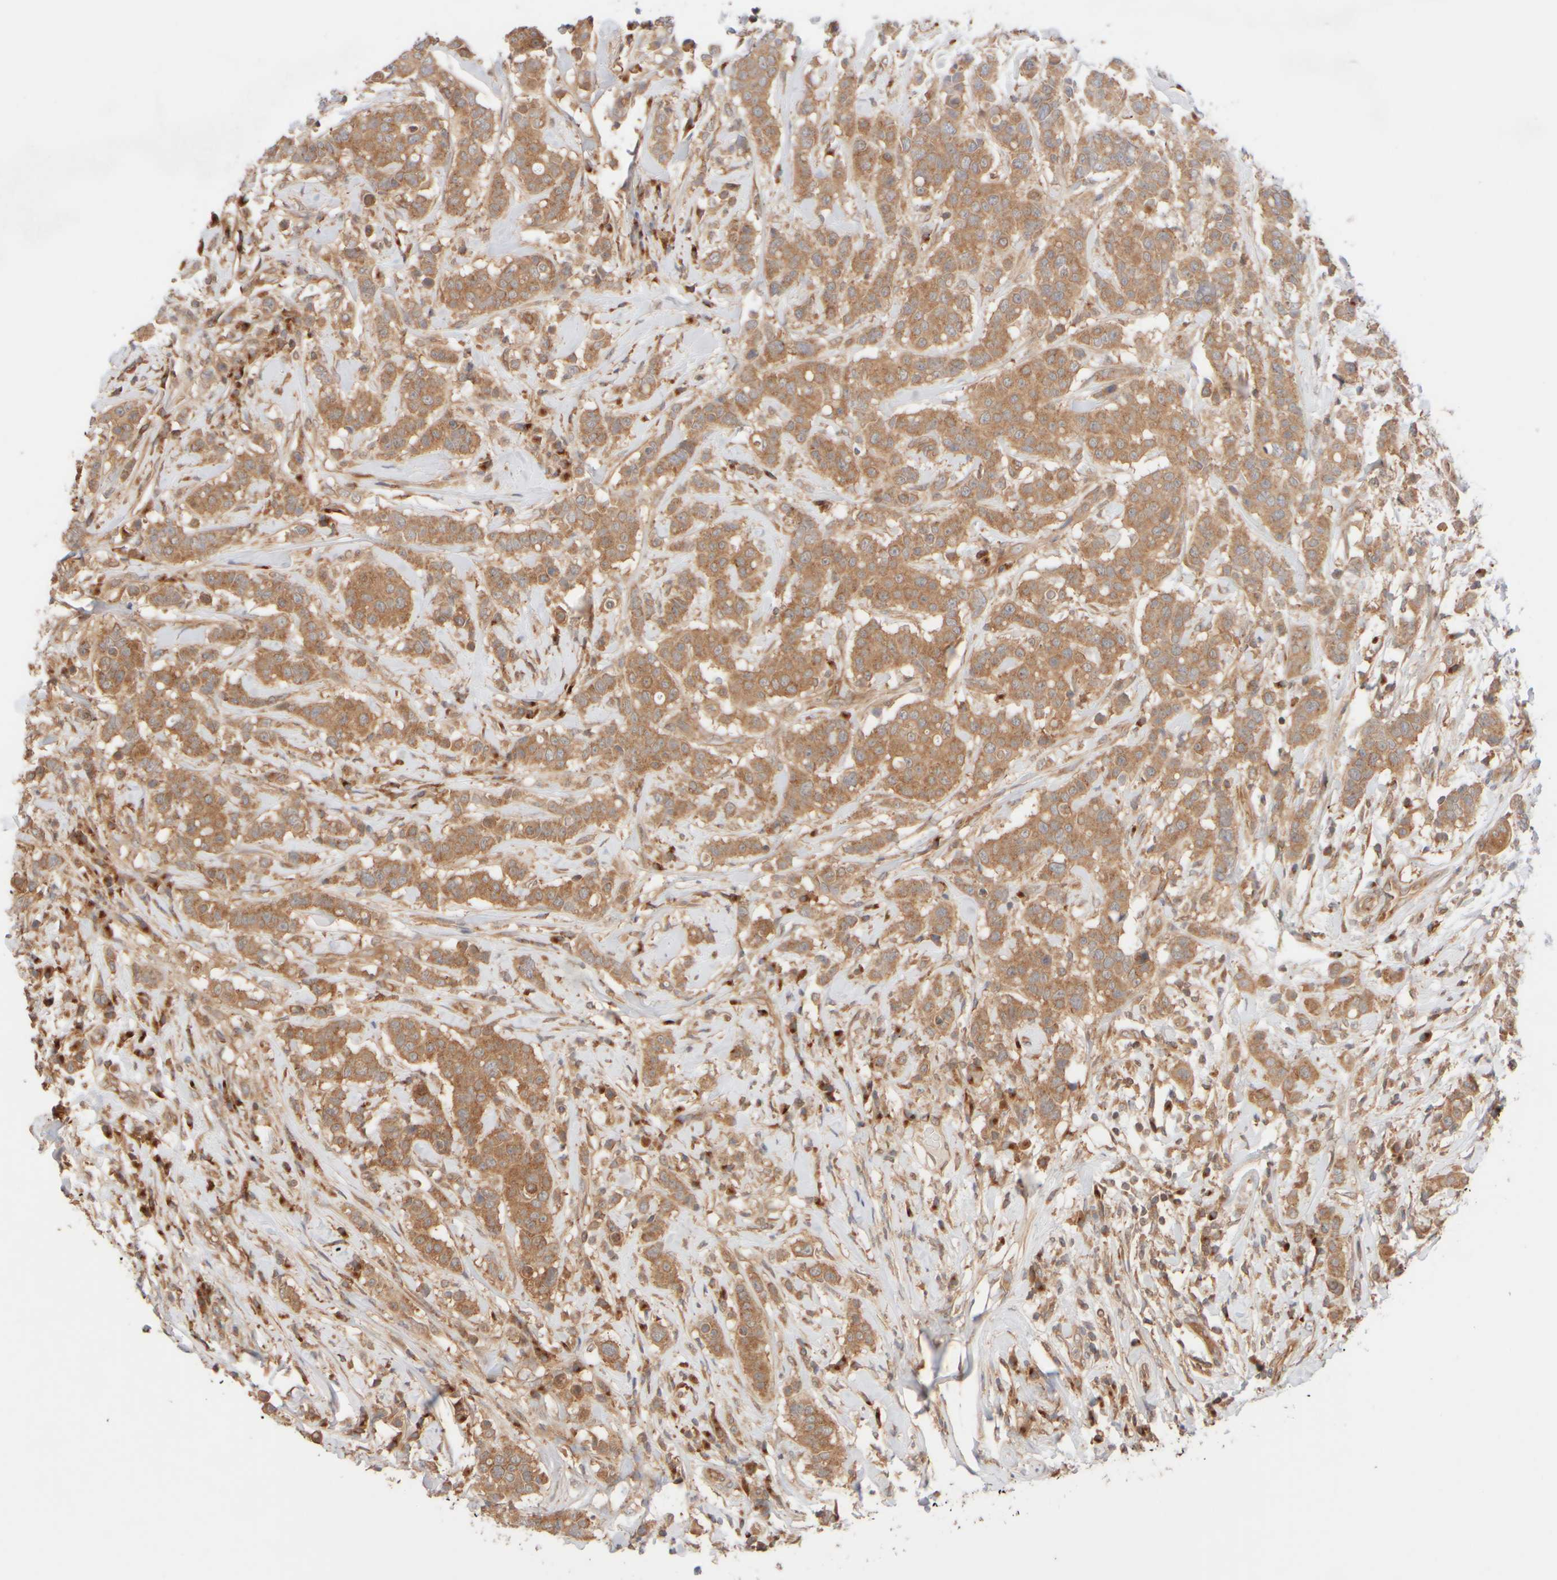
{"staining": {"intensity": "moderate", "quantity": ">75%", "location": "cytoplasmic/membranous"}, "tissue": "breast cancer", "cell_type": "Tumor cells", "image_type": "cancer", "snomed": [{"axis": "morphology", "description": "Duct carcinoma"}, {"axis": "topography", "description": "Breast"}], "caption": "Immunohistochemistry image of breast cancer stained for a protein (brown), which shows medium levels of moderate cytoplasmic/membranous positivity in approximately >75% of tumor cells.", "gene": "RABEP1", "patient": {"sex": "female", "age": 27}}